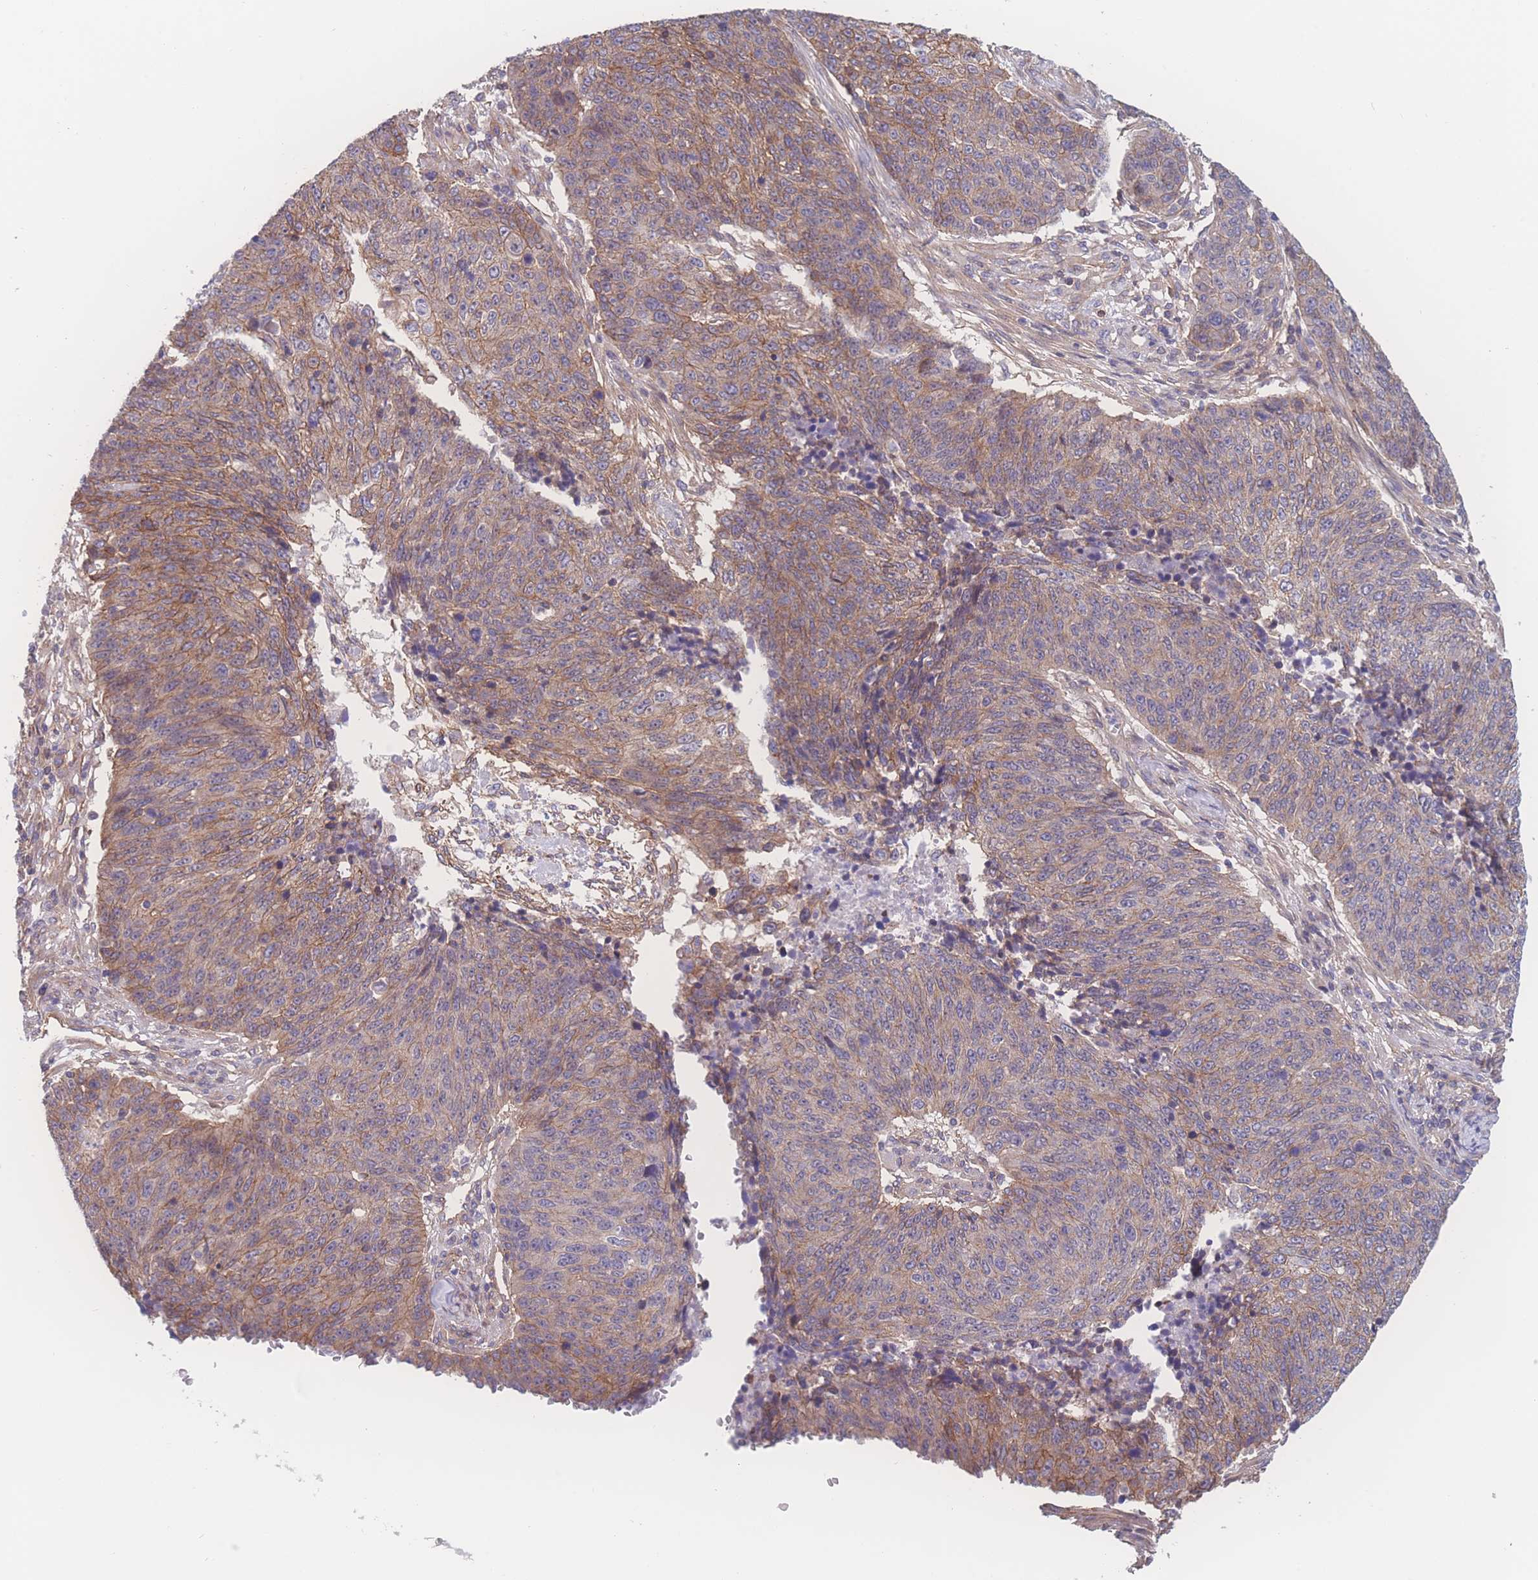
{"staining": {"intensity": "moderate", "quantity": ">75%", "location": "cytoplasmic/membranous"}, "tissue": "lung cancer", "cell_type": "Tumor cells", "image_type": "cancer", "snomed": [{"axis": "morphology", "description": "Normal tissue, NOS"}, {"axis": "morphology", "description": "Squamous cell carcinoma, NOS"}, {"axis": "topography", "description": "Lymph node"}, {"axis": "topography", "description": "Lung"}], "caption": "Moderate cytoplasmic/membranous protein positivity is seen in approximately >75% of tumor cells in squamous cell carcinoma (lung). The staining was performed using DAB to visualize the protein expression in brown, while the nuclei were stained in blue with hematoxylin (Magnification: 20x).", "gene": "CFAP97", "patient": {"sex": "male", "age": 66}}